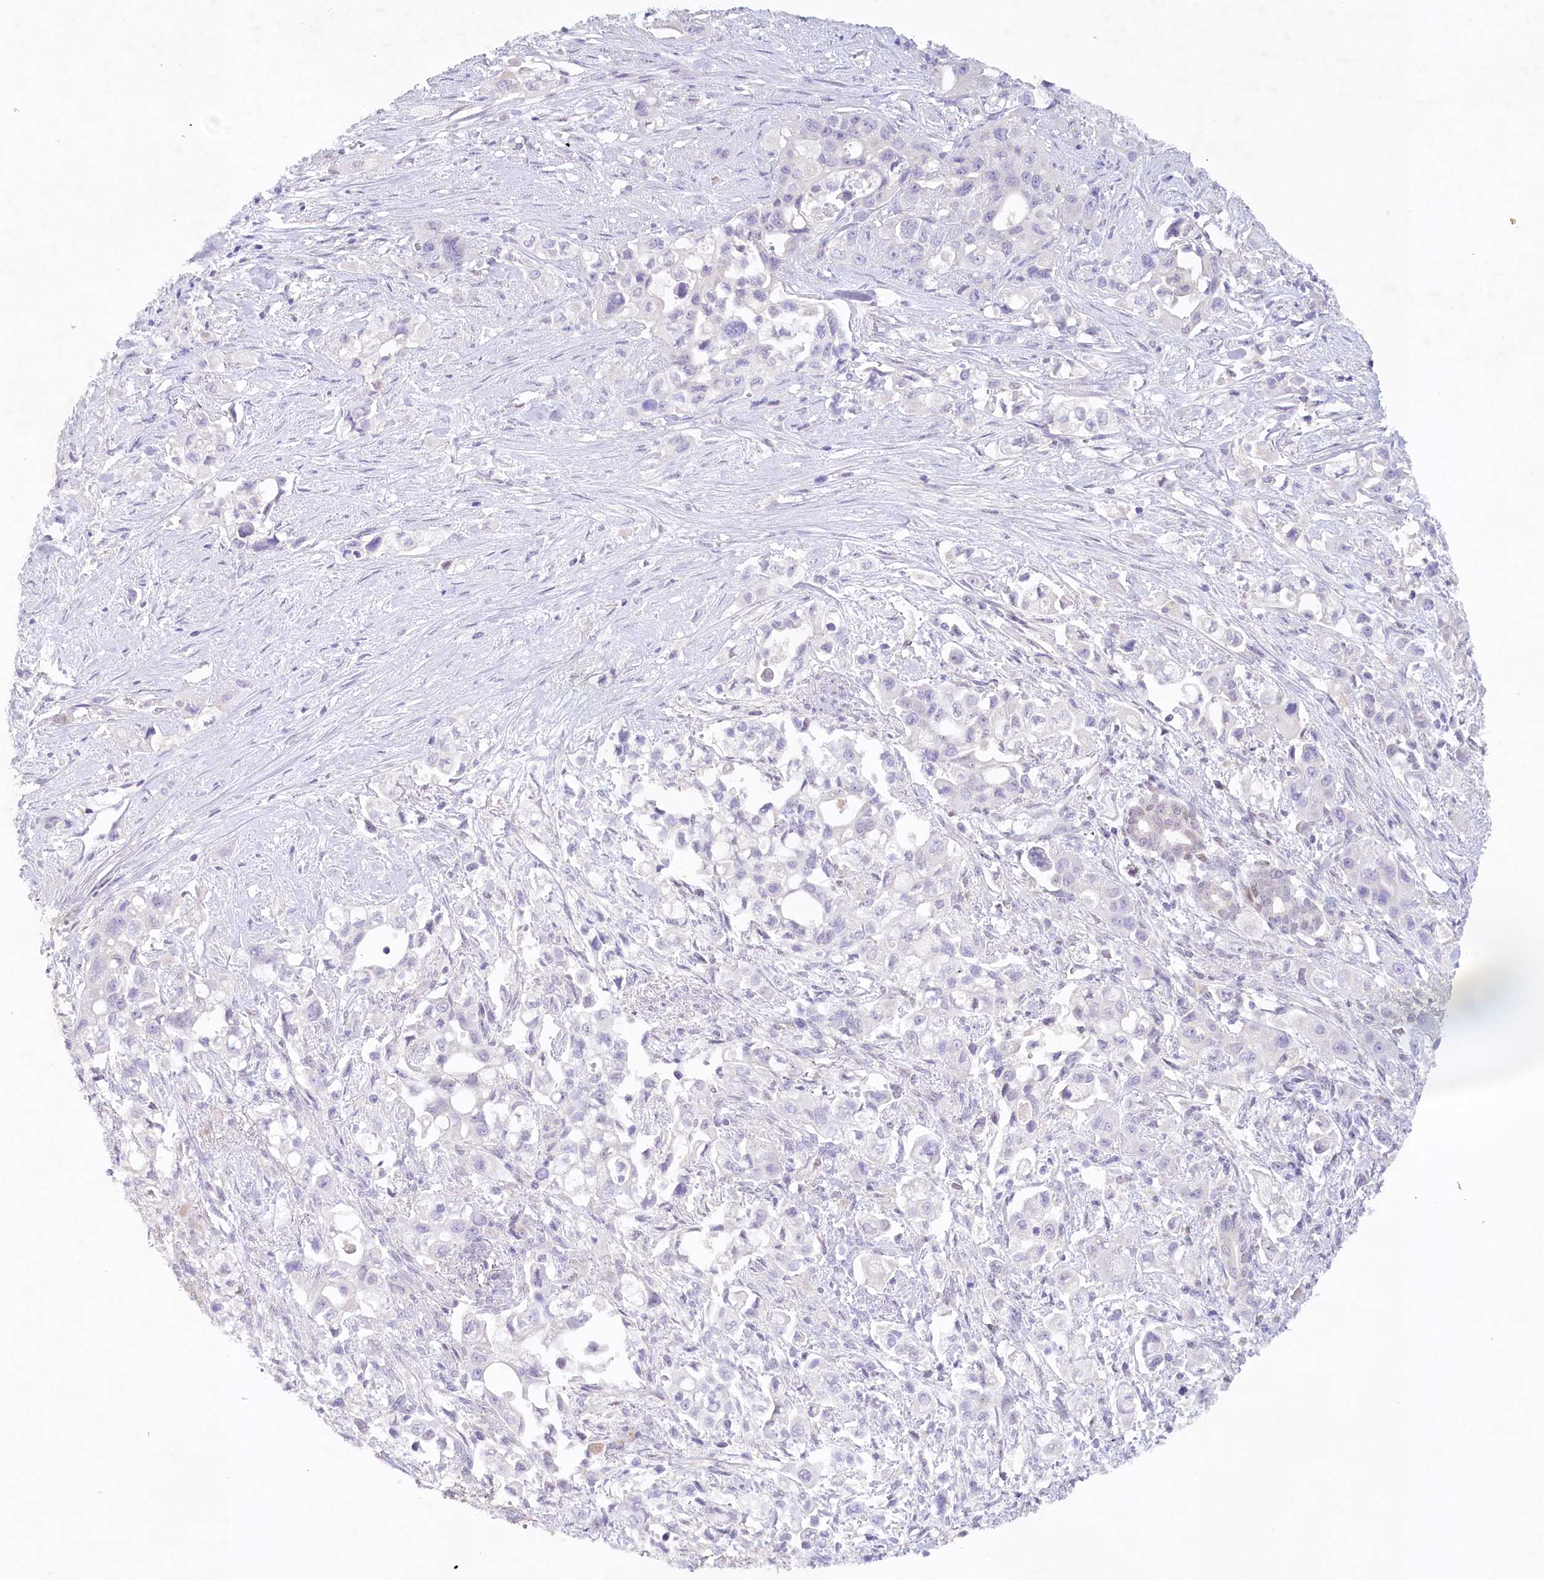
{"staining": {"intensity": "negative", "quantity": "none", "location": "none"}, "tissue": "pancreatic cancer", "cell_type": "Tumor cells", "image_type": "cancer", "snomed": [{"axis": "morphology", "description": "Adenocarcinoma, NOS"}, {"axis": "topography", "description": "Pancreas"}], "caption": "A high-resolution histopathology image shows IHC staining of pancreatic cancer (adenocarcinoma), which displays no significant staining in tumor cells.", "gene": "PSAPL1", "patient": {"sex": "female", "age": 66}}